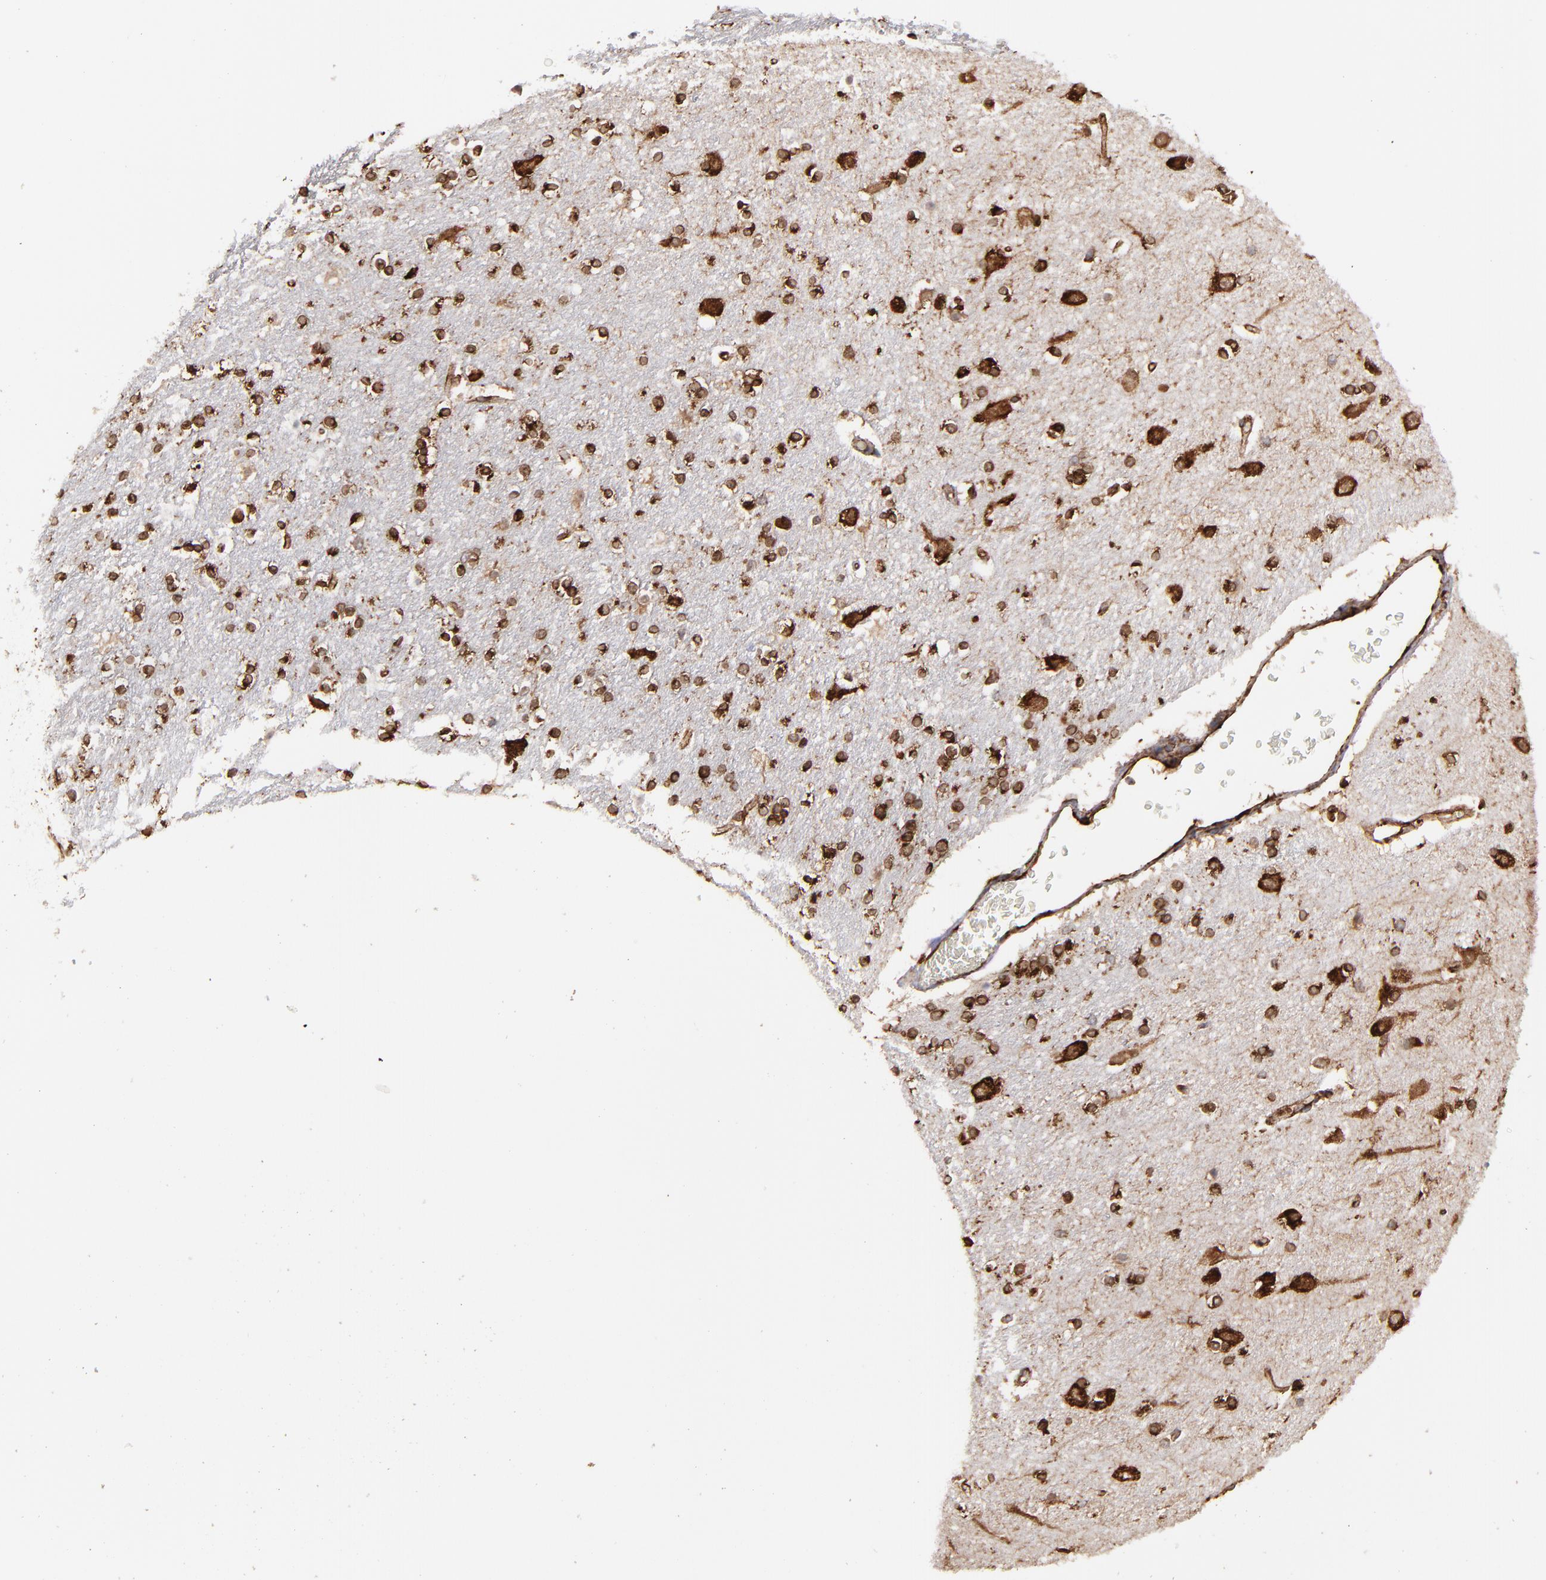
{"staining": {"intensity": "strong", "quantity": ">75%", "location": "cytoplasmic/membranous"}, "tissue": "caudate", "cell_type": "Glial cells", "image_type": "normal", "snomed": [{"axis": "morphology", "description": "Normal tissue, NOS"}, {"axis": "topography", "description": "Lateral ventricle wall"}], "caption": "Immunohistochemical staining of benign caudate shows strong cytoplasmic/membranous protein expression in approximately >75% of glial cells.", "gene": "KTN1", "patient": {"sex": "female", "age": 54}}